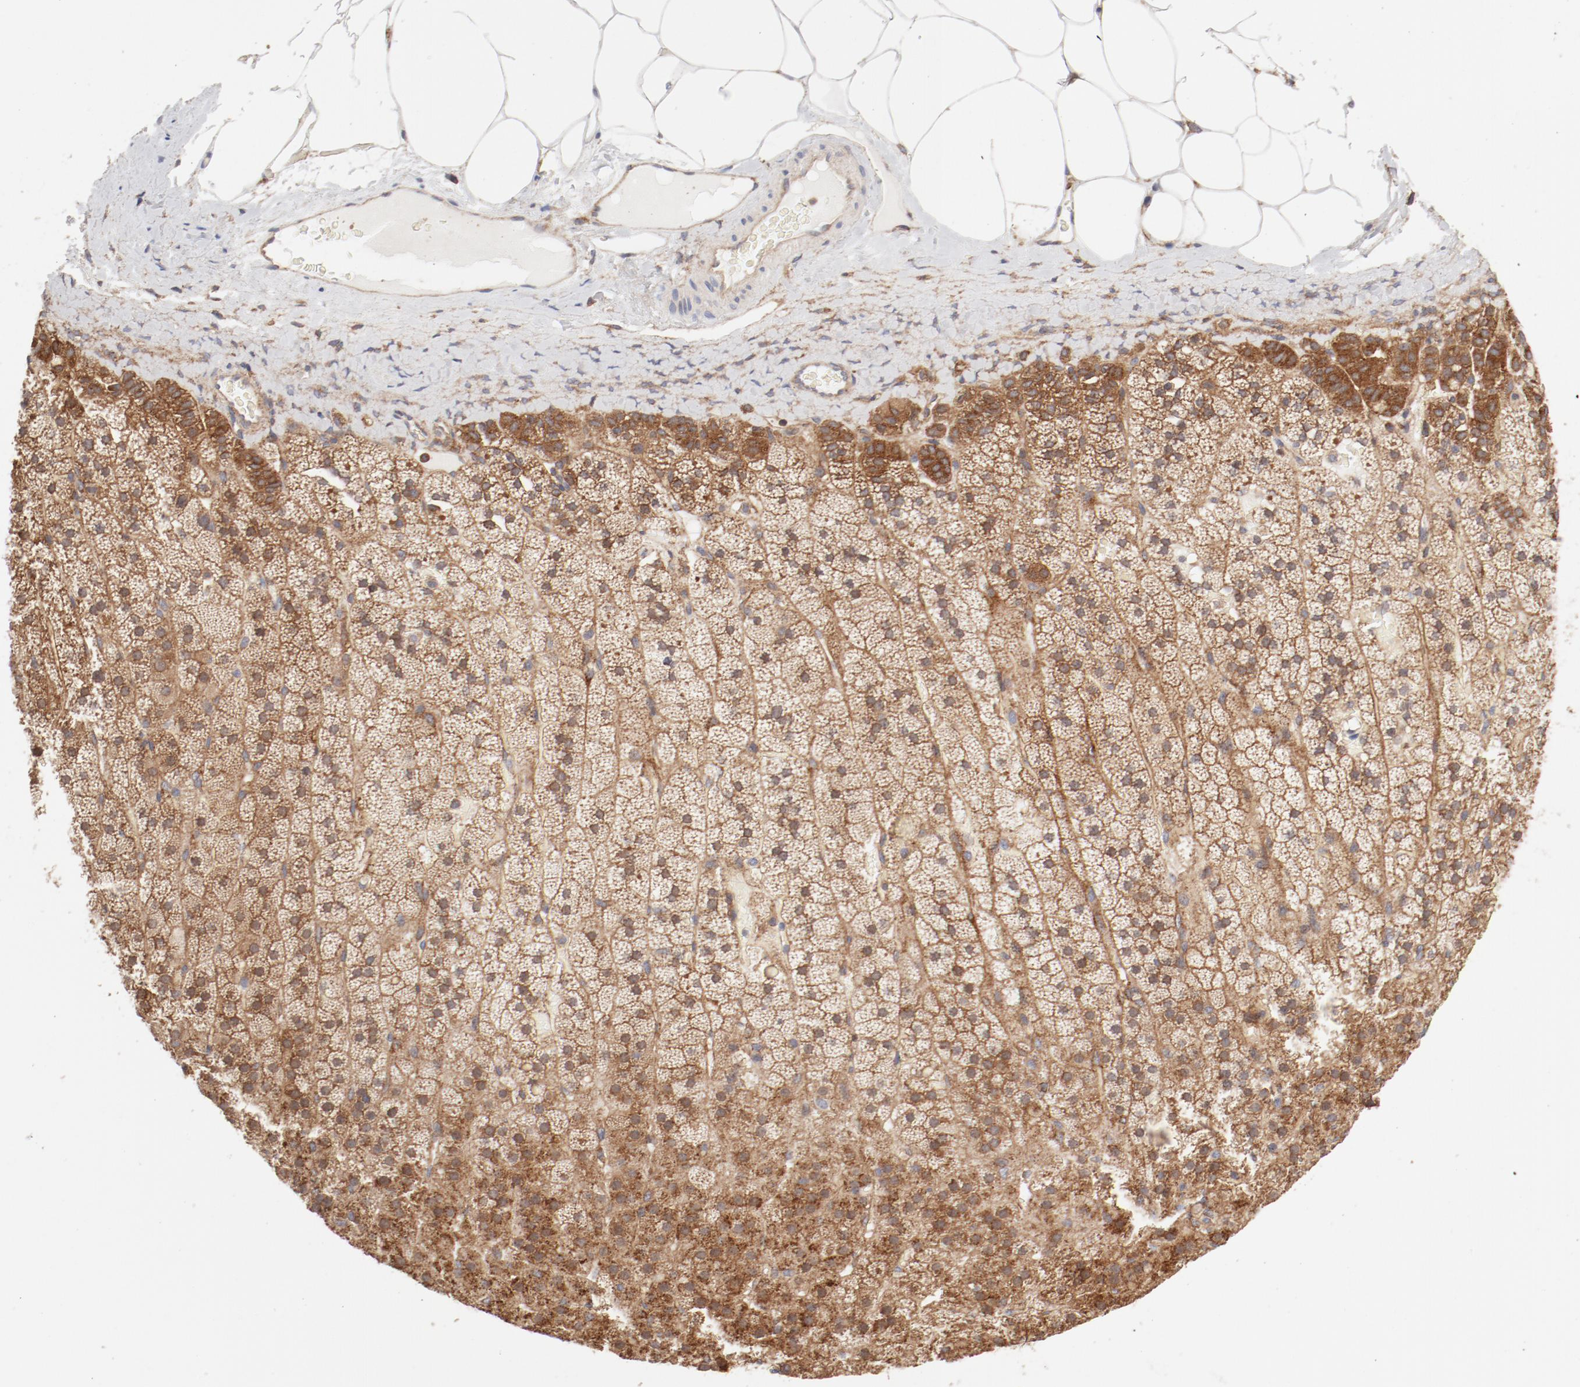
{"staining": {"intensity": "moderate", "quantity": ">75%", "location": "cytoplasmic/membranous"}, "tissue": "adrenal gland", "cell_type": "Glandular cells", "image_type": "normal", "snomed": [{"axis": "morphology", "description": "Normal tissue, NOS"}, {"axis": "topography", "description": "Adrenal gland"}], "caption": "IHC image of benign adrenal gland: human adrenal gland stained using IHC demonstrates medium levels of moderate protein expression localized specifically in the cytoplasmic/membranous of glandular cells, appearing as a cytoplasmic/membranous brown color.", "gene": "AP2A1", "patient": {"sex": "male", "age": 35}}